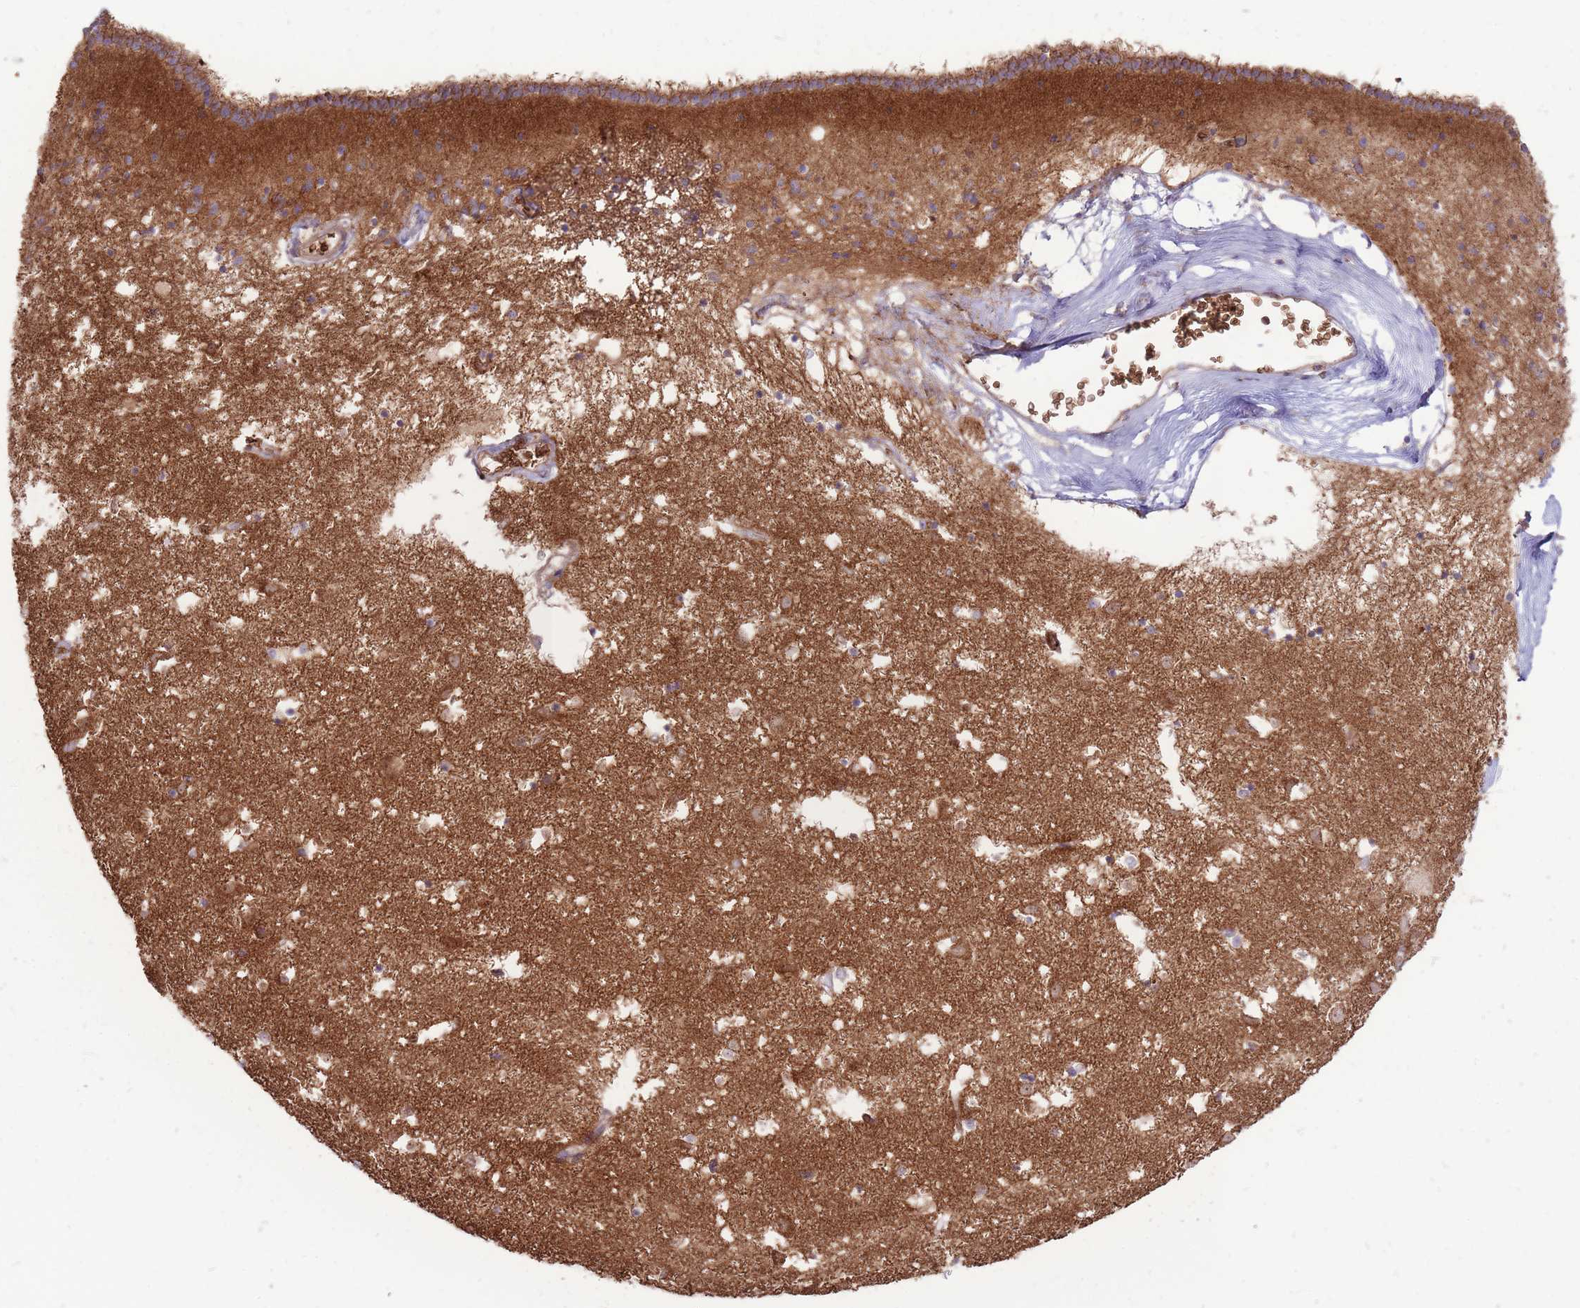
{"staining": {"intensity": "weak", "quantity": "25%-75%", "location": "cytoplasmic/membranous"}, "tissue": "caudate", "cell_type": "Glial cells", "image_type": "normal", "snomed": [{"axis": "morphology", "description": "Normal tissue, NOS"}, {"axis": "topography", "description": "Lateral ventricle wall"}], "caption": "Immunohistochemistry (IHC) histopathology image of unremarkable human caudate stained for a protein (brown), which reveals low levels of weak cytoplasmic/membranous expression in about 25%-75% of glial cells.", "gene": "ANKRD10", "patient": {"sex": "male", "age": 58}}